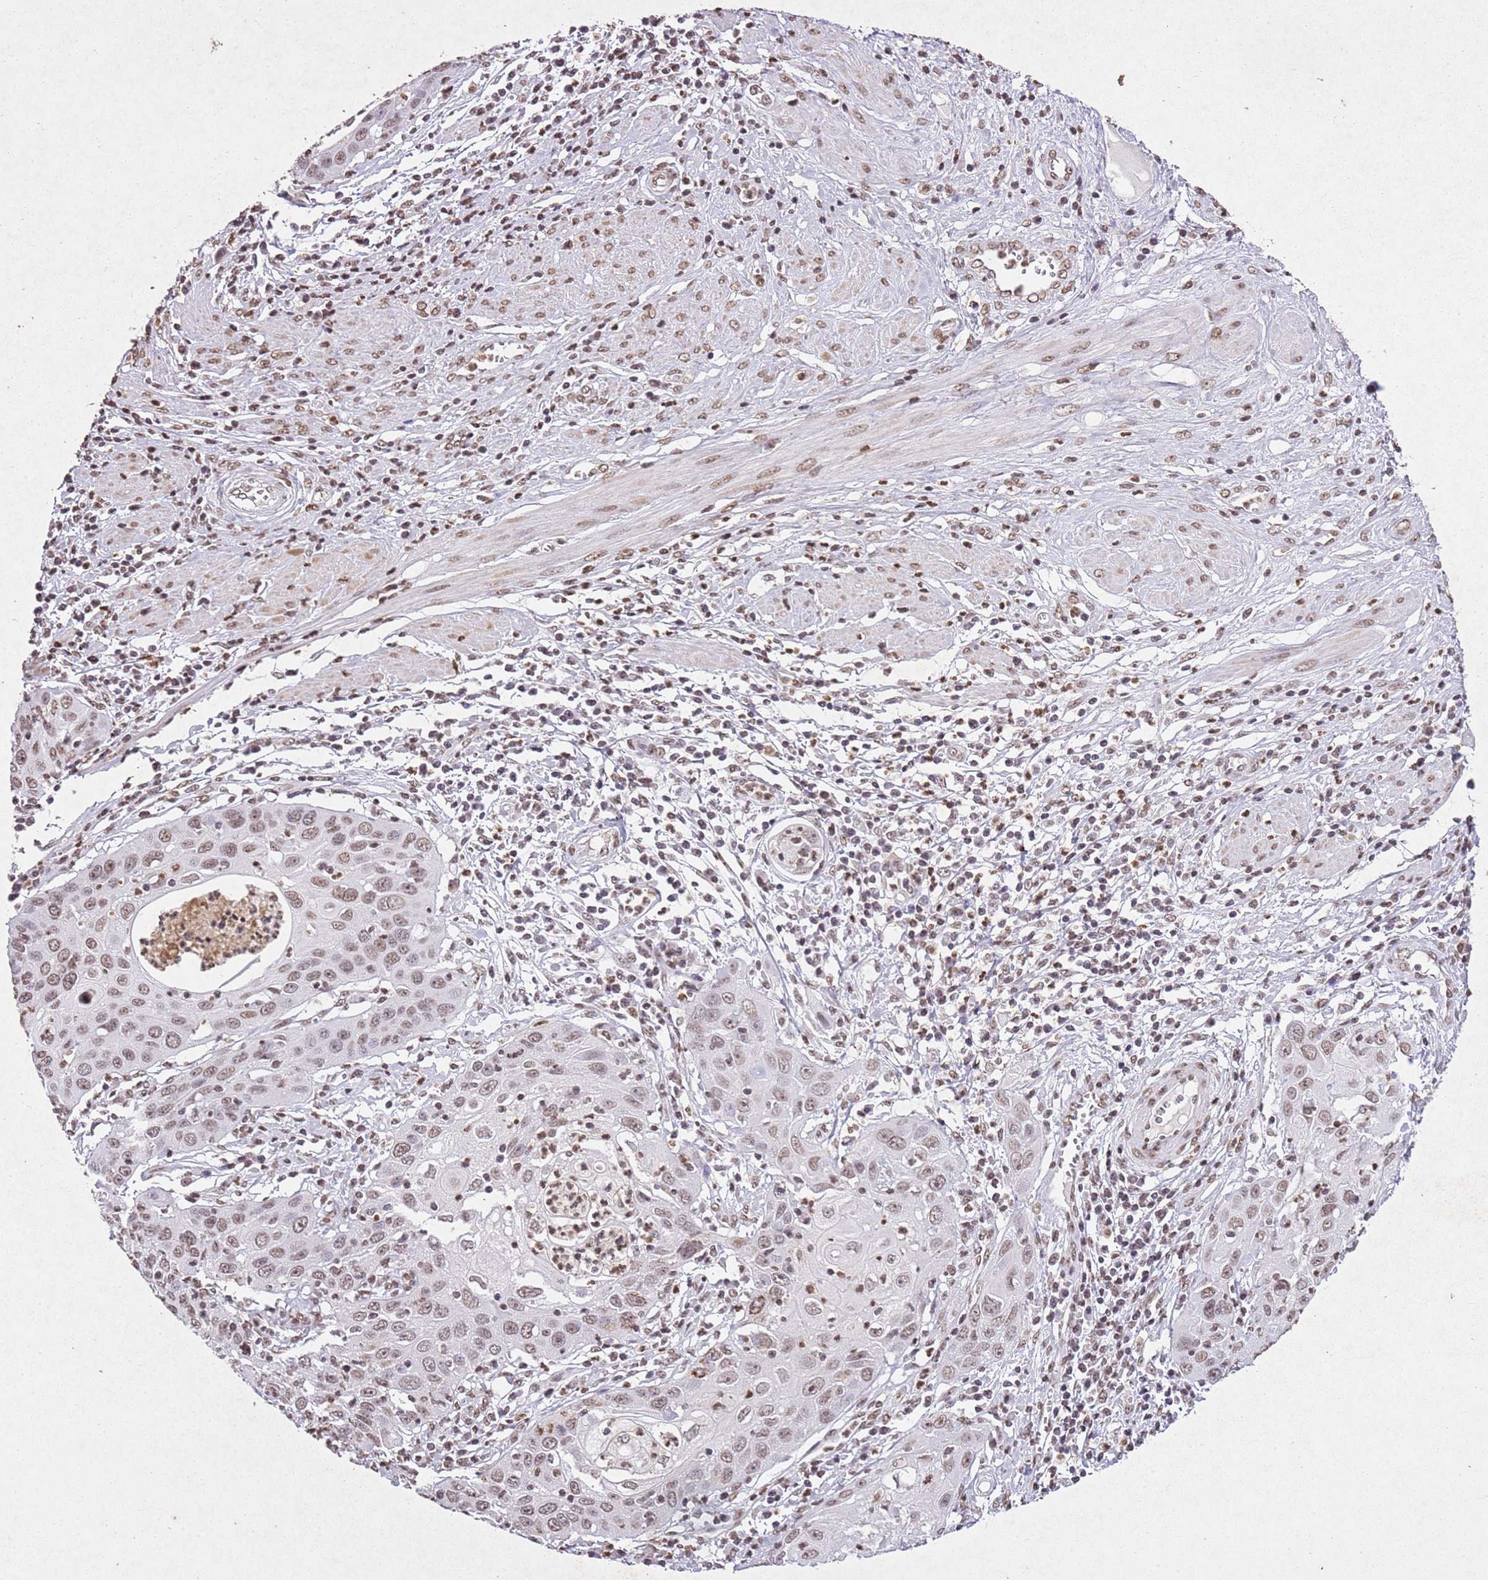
{"staining": {"intensity": "moderate", "quantity": ">75%", "location": "nuclear"}, "tissue": "cervical cancer", "cell_type": "Tumor cells", "image_type": "cancer", "snomed": [{"axis": "morphology", "description": "Squamous cell carcinoma, NOS"}, {"axis": "topography", "description": "Cervix"}], "caption": "Immunohistochemical staining of human squamous cell carcinoma (cervical) shows medium levels of moderate nuclear positivity in approximately >75% of tumor cells. The staining was performed using DAB, with brown indicating positive protein expression. Nuclei are stained blue with hematoxylin.", "gene": "BMAL1", "patient": {"sex": "female", "age": 36}}